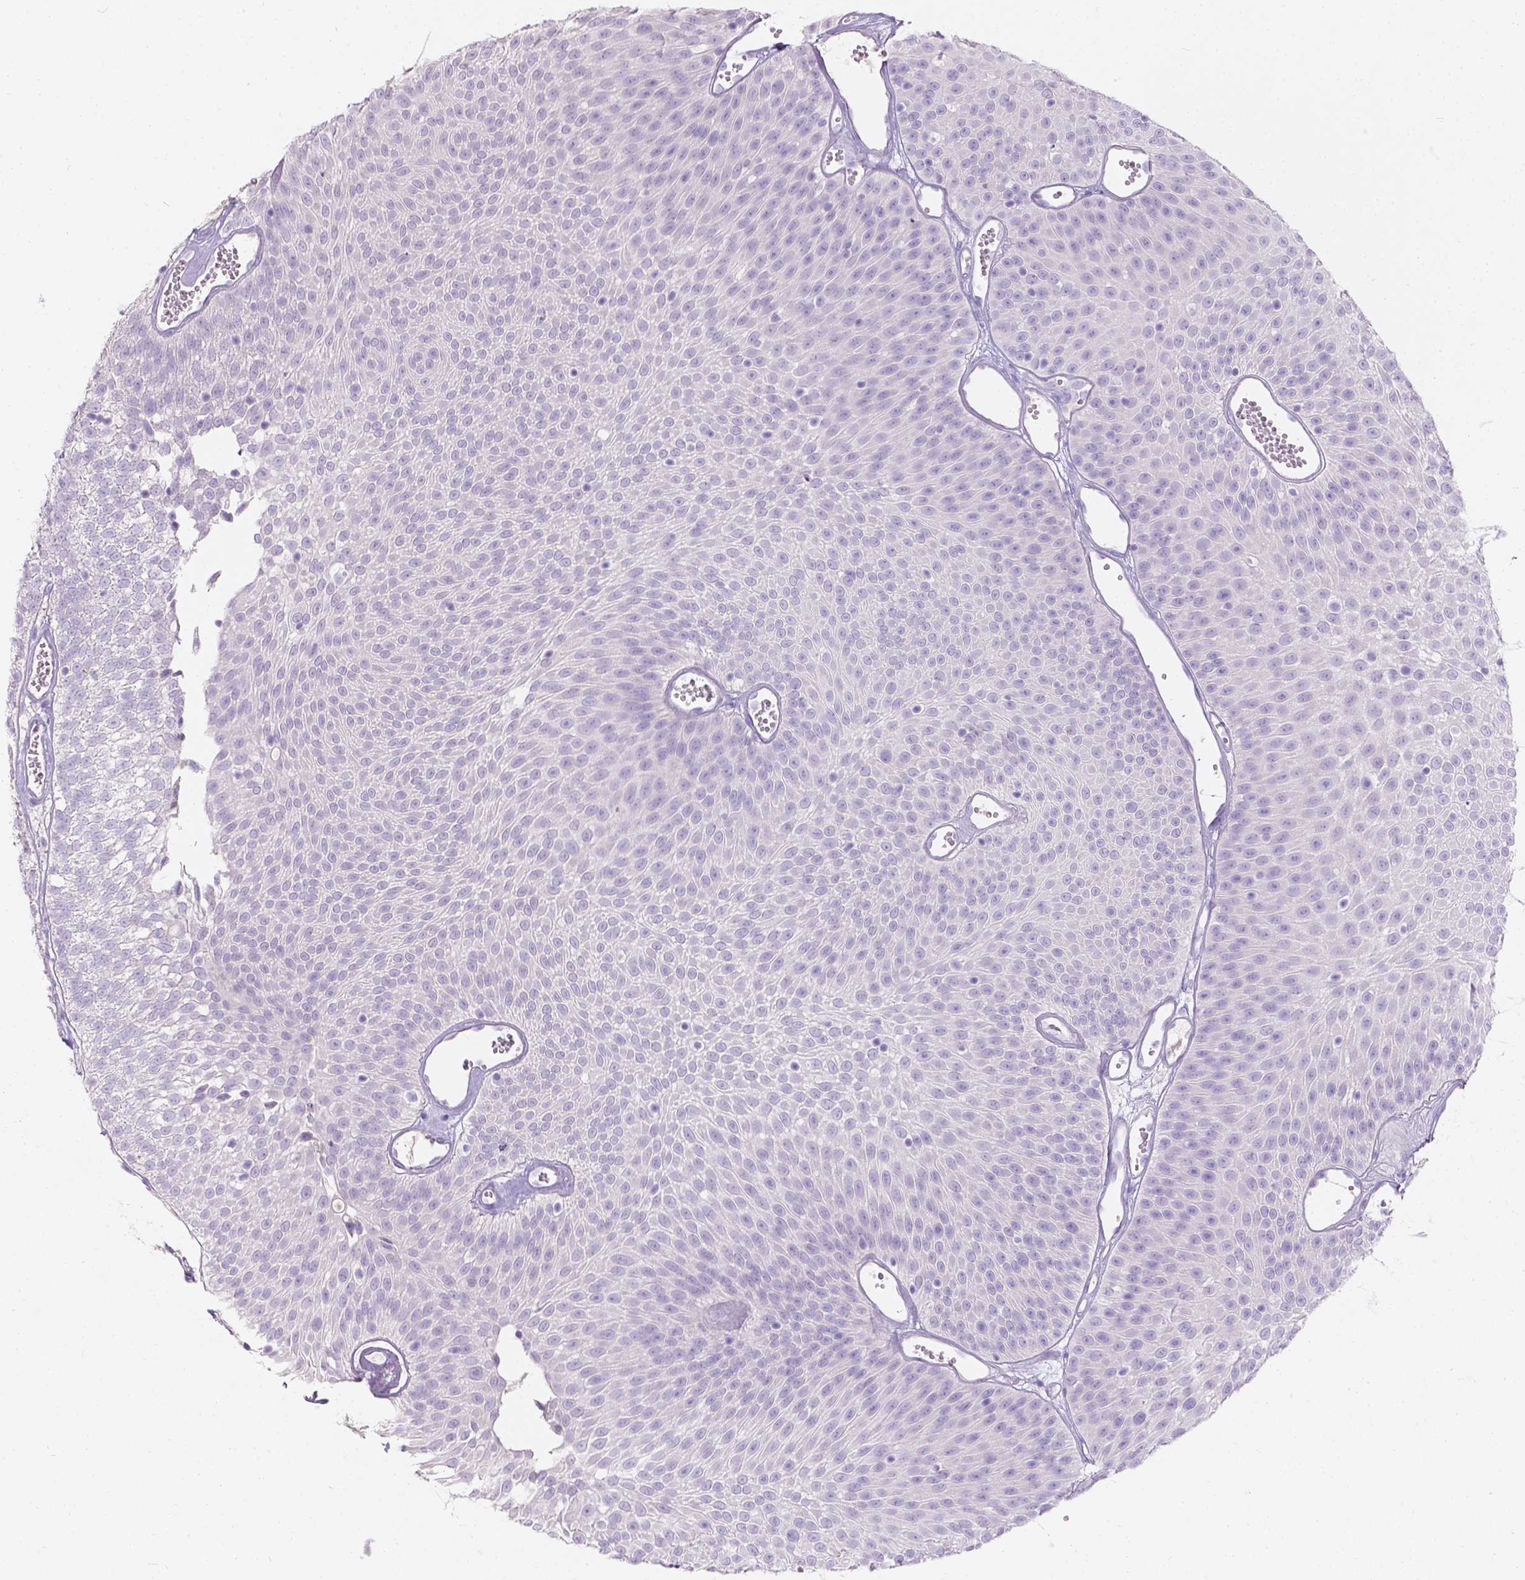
{"staining": {"intensity": "negative", "quantity": "none", "location": "none"}, "tissue": "urothelial cancer", "cell_type": "Tumor cells", "image_type": "cancer", "snomed": [{"axis": "morphology", "description": "Urothelial carcinoma, Low grade"}, {"axis": "topography", "description": "Urinary bladder"}], "caption": "A micrograph of low-grade urothelial carcinoma stained for a protein demonstrates no brown staining in tumor cells. The staining is performed using DAB brown chromogen with nuclei counter-stained in using hematoxylin.", "gene": "GAL3ST2", "patient": {"sex": "male", "age": 52}}